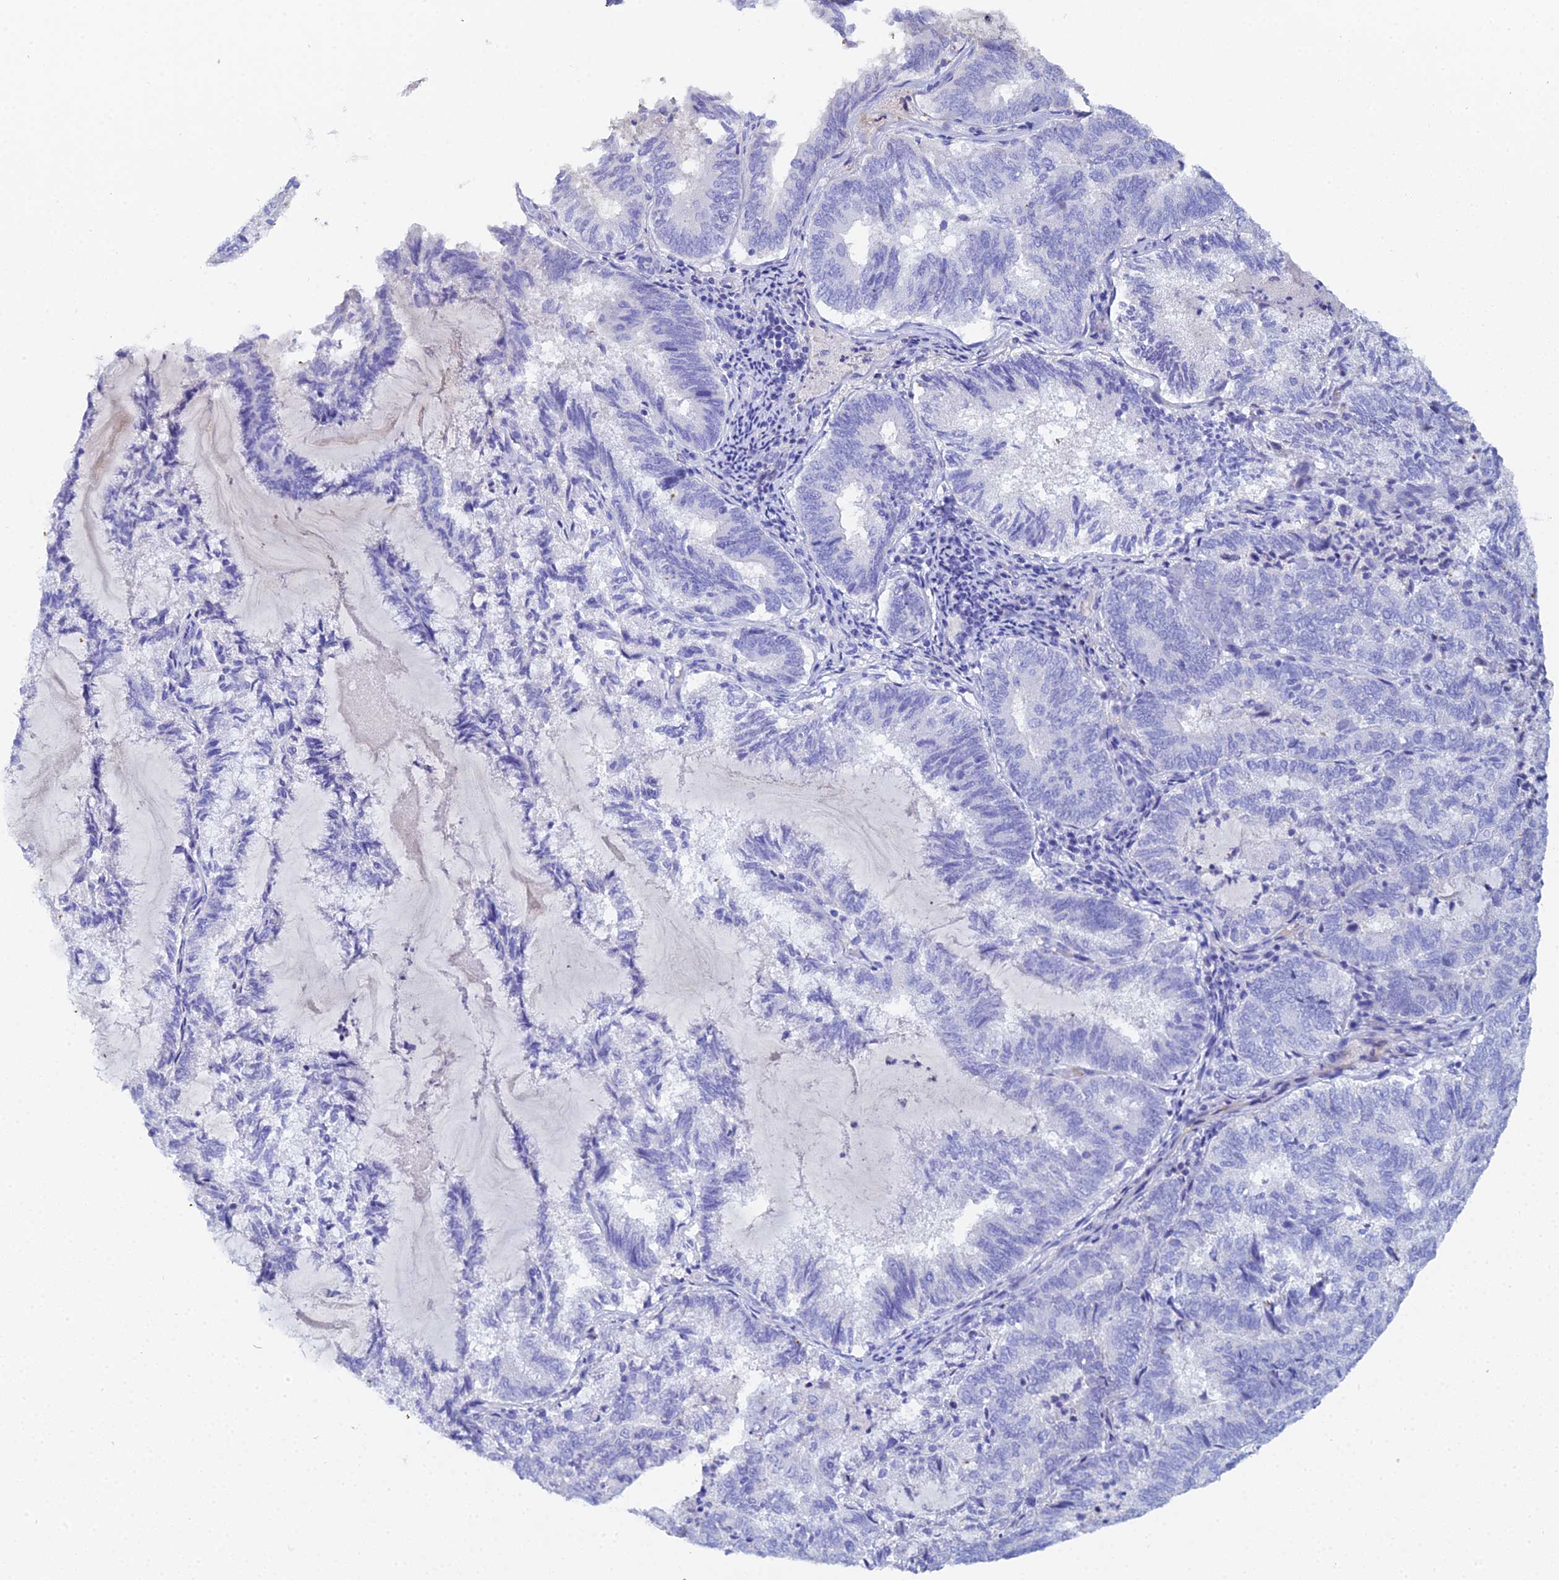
{"staining": {"intensity": "negative", "quantity": "none", "location": "none"}, "tissue": "endometrial cancer", "cell_type": "Tumor cells", "image_type": "cancer", "snomed": [{"axis": "morphology", "description": "Adenocarcinoma, NOS"}, {"axis": "topography", "description": "Endometrium"}], "caption": "An image of adenocarcinoma (endometrial) stained for a protein shows no brown staining in tumor cells.", "gene": "CELA3A", "patient": {"sex": "female", "age": 80}}